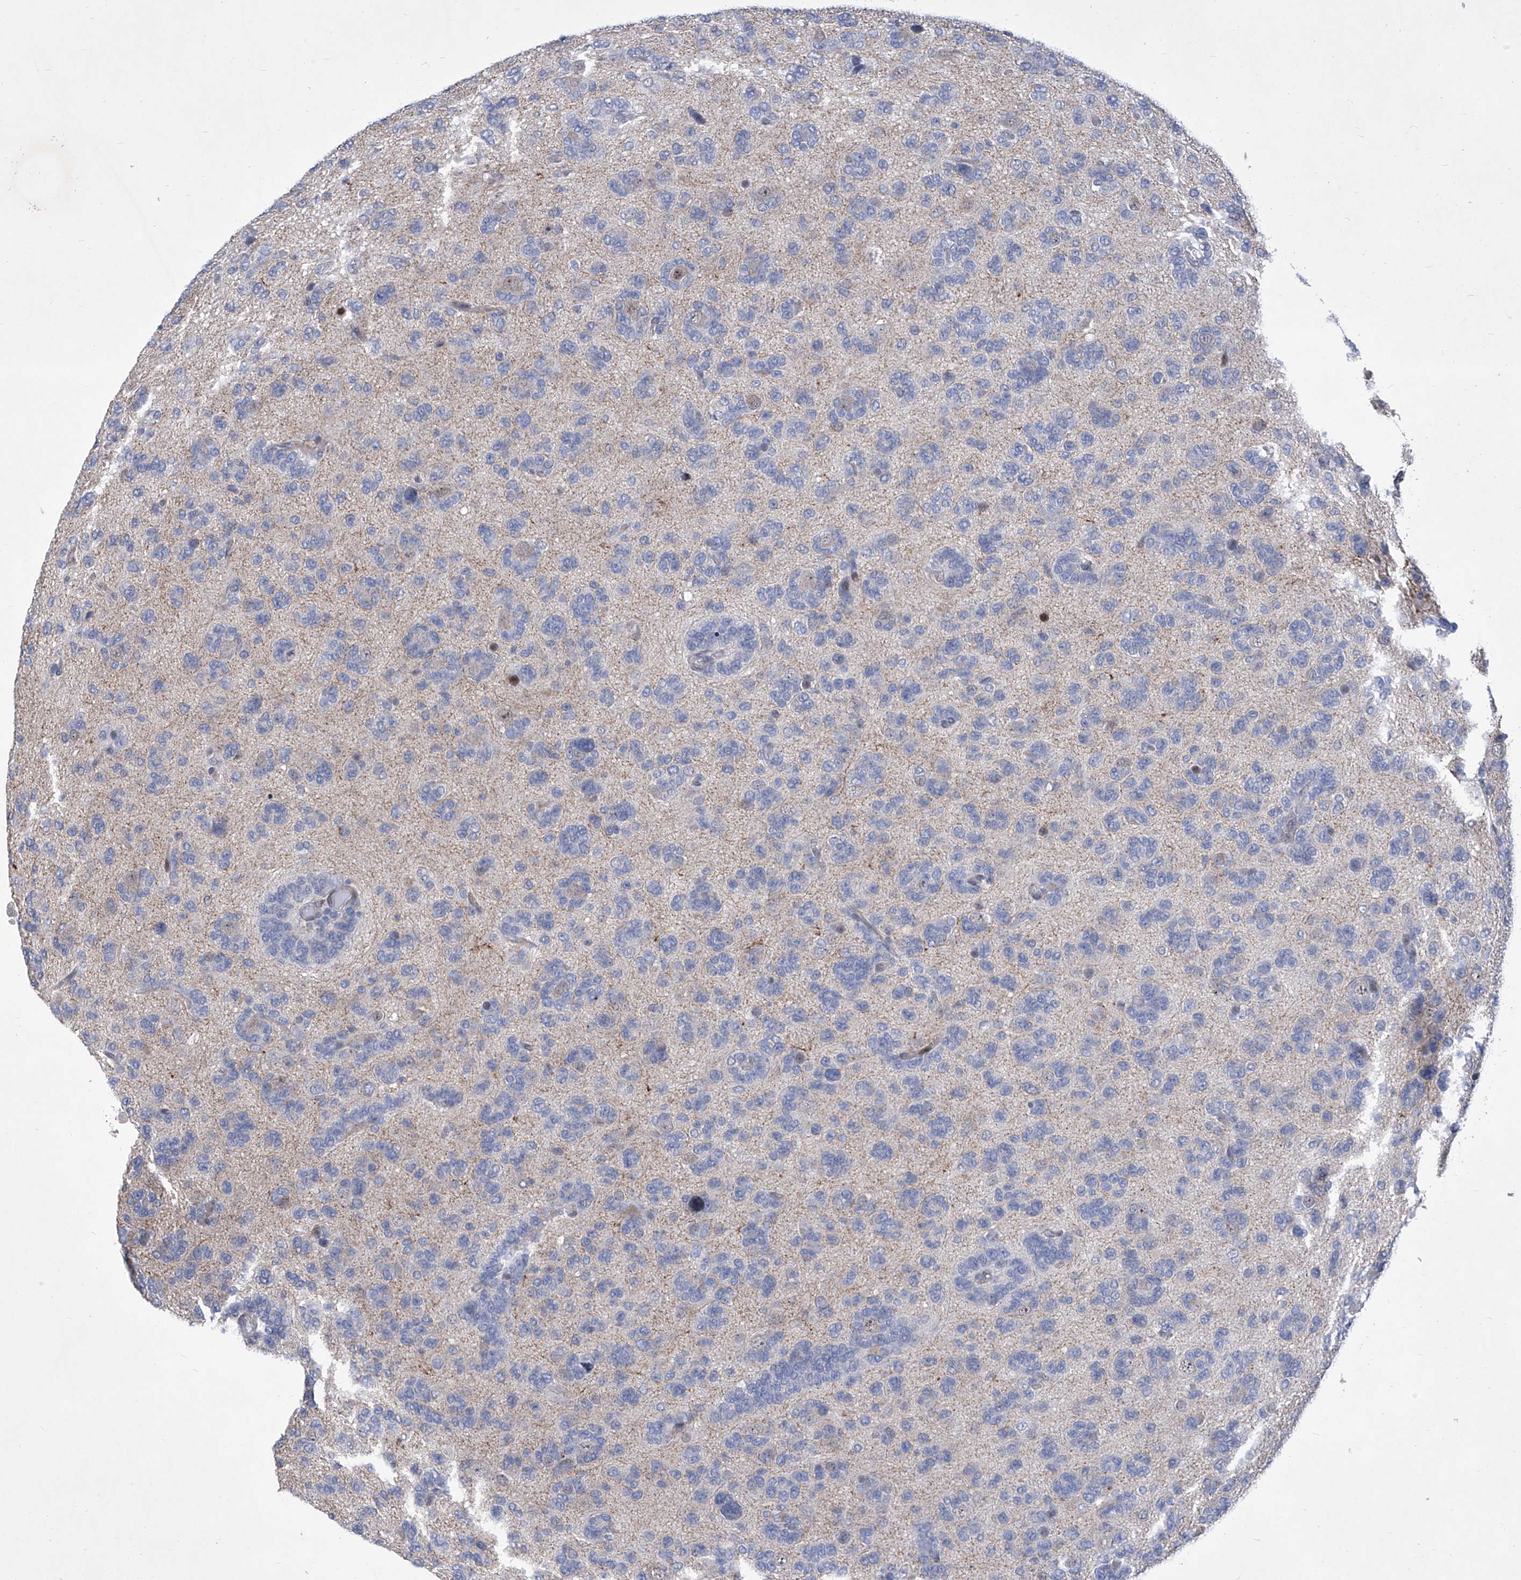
{"staining": {"intensity": "negative", "quantity": "none", "location": "none"}, "tissue": "glioma", "cell_type": "Tumor cells", "image_type": "cancer", "snomed": [{"axis": "morphology", "description": "Glioma, malignant, High grade"}, {"axis": "topography", "description": "Brain"}], "caption": "An IHC histopathology image of glioma is shown. There is no staining in tumor cells of glioma.", "gene": "NUFIP1", "patient": {"sex": "female", "age": 59}}